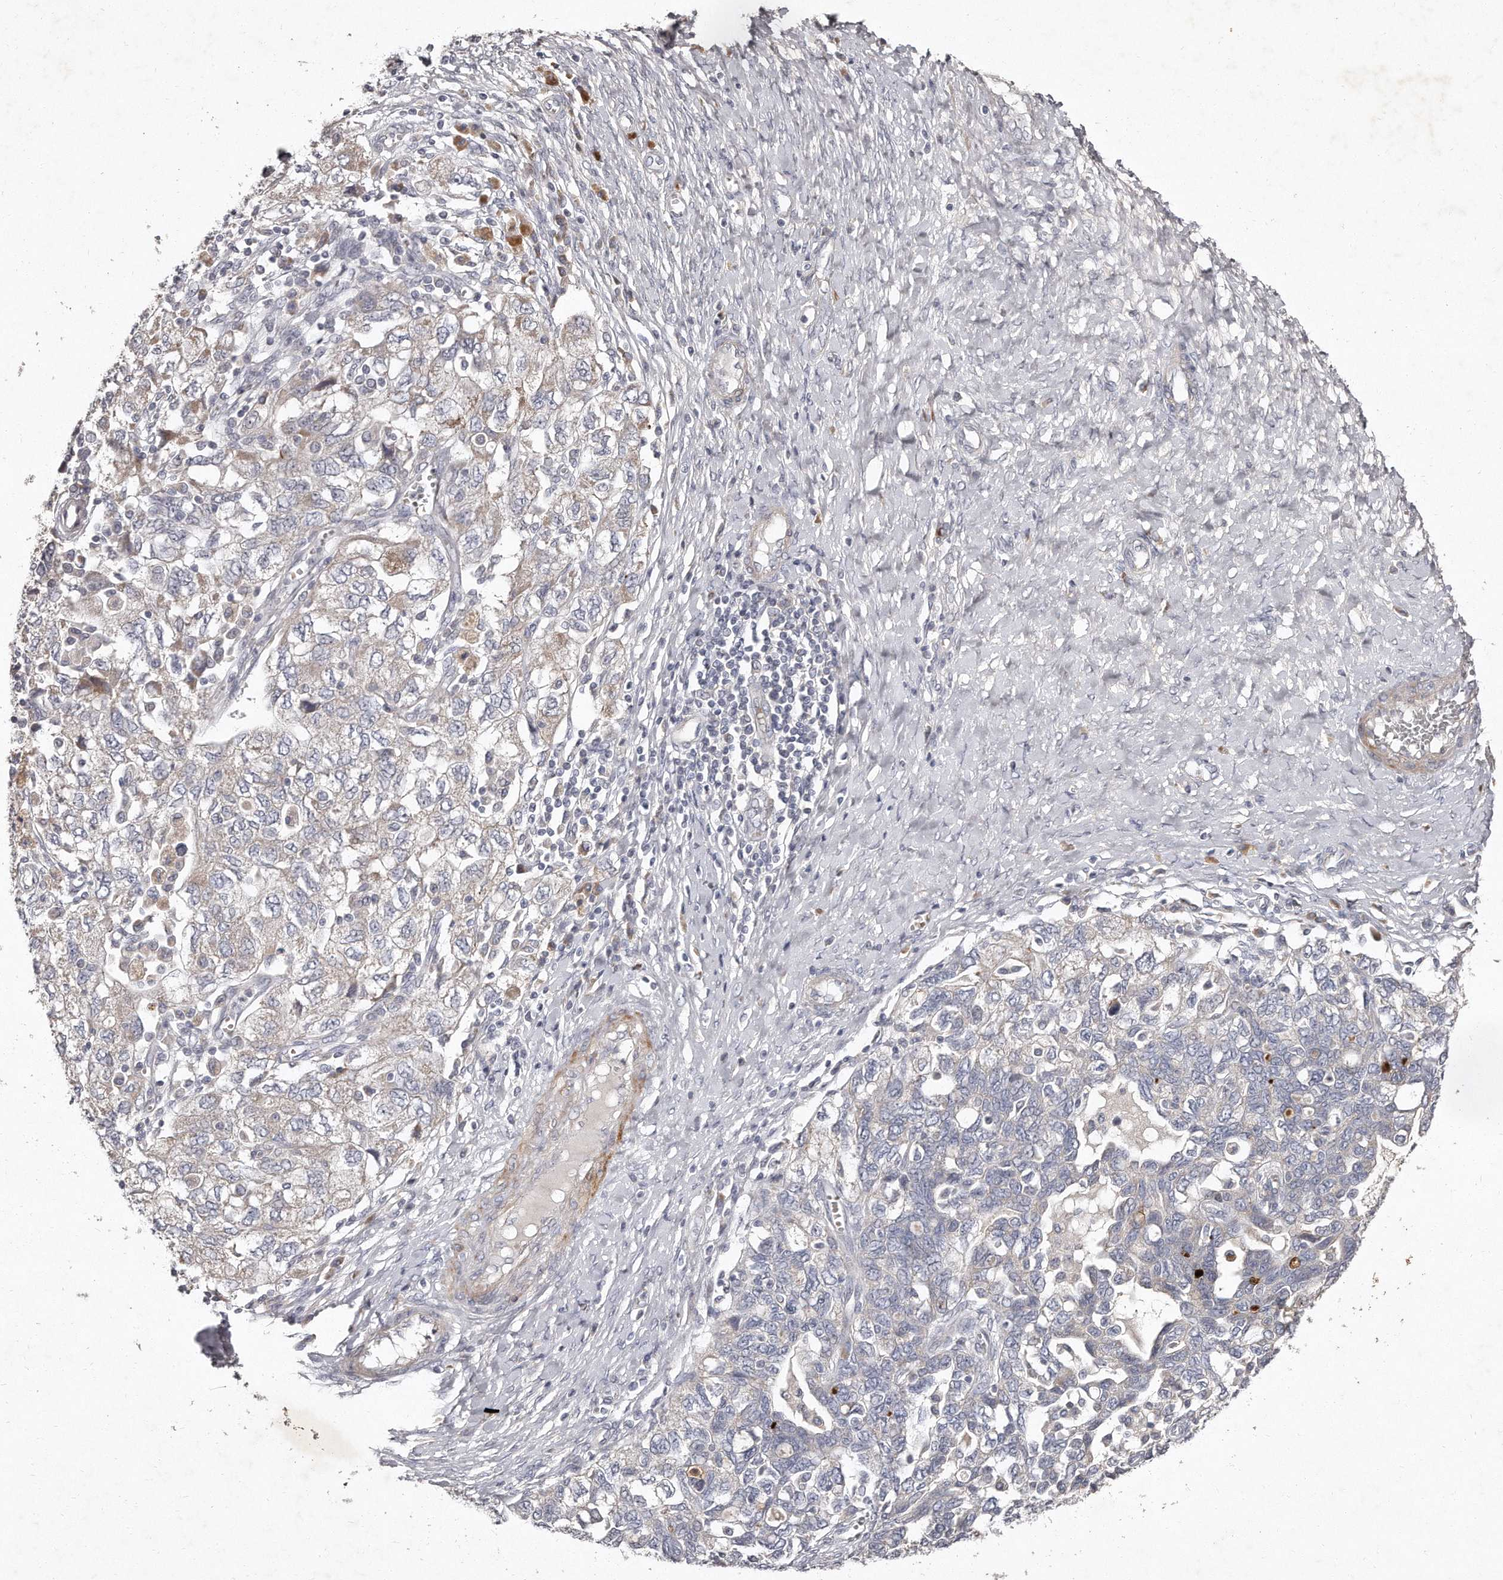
{"staining": {"intensity": "weak", "quantity": "25%-75%", "location": "cytoplasmic/membranous"}, "tissue": "ovarian cancer", "cell_type": "Tumor cells", "image_type": "cancer", "snomed": [{"axis": "morphology", "description": "Carcinoma, NOS"}, {"axis": "morphology", "description": "Cystadenocarcinoma, serous, NOS"}, {"axis": "topography", "description": "Ovary"}], "caption": "Ovarian cancer (carcinoma) was stained to show a protein in brown. There is low levels of weak cytoplasmic/membranous positivity in about 25%-75% of tumor cells.", "gene": "TECR", "patient": {"sex": "female", "age": 69}}